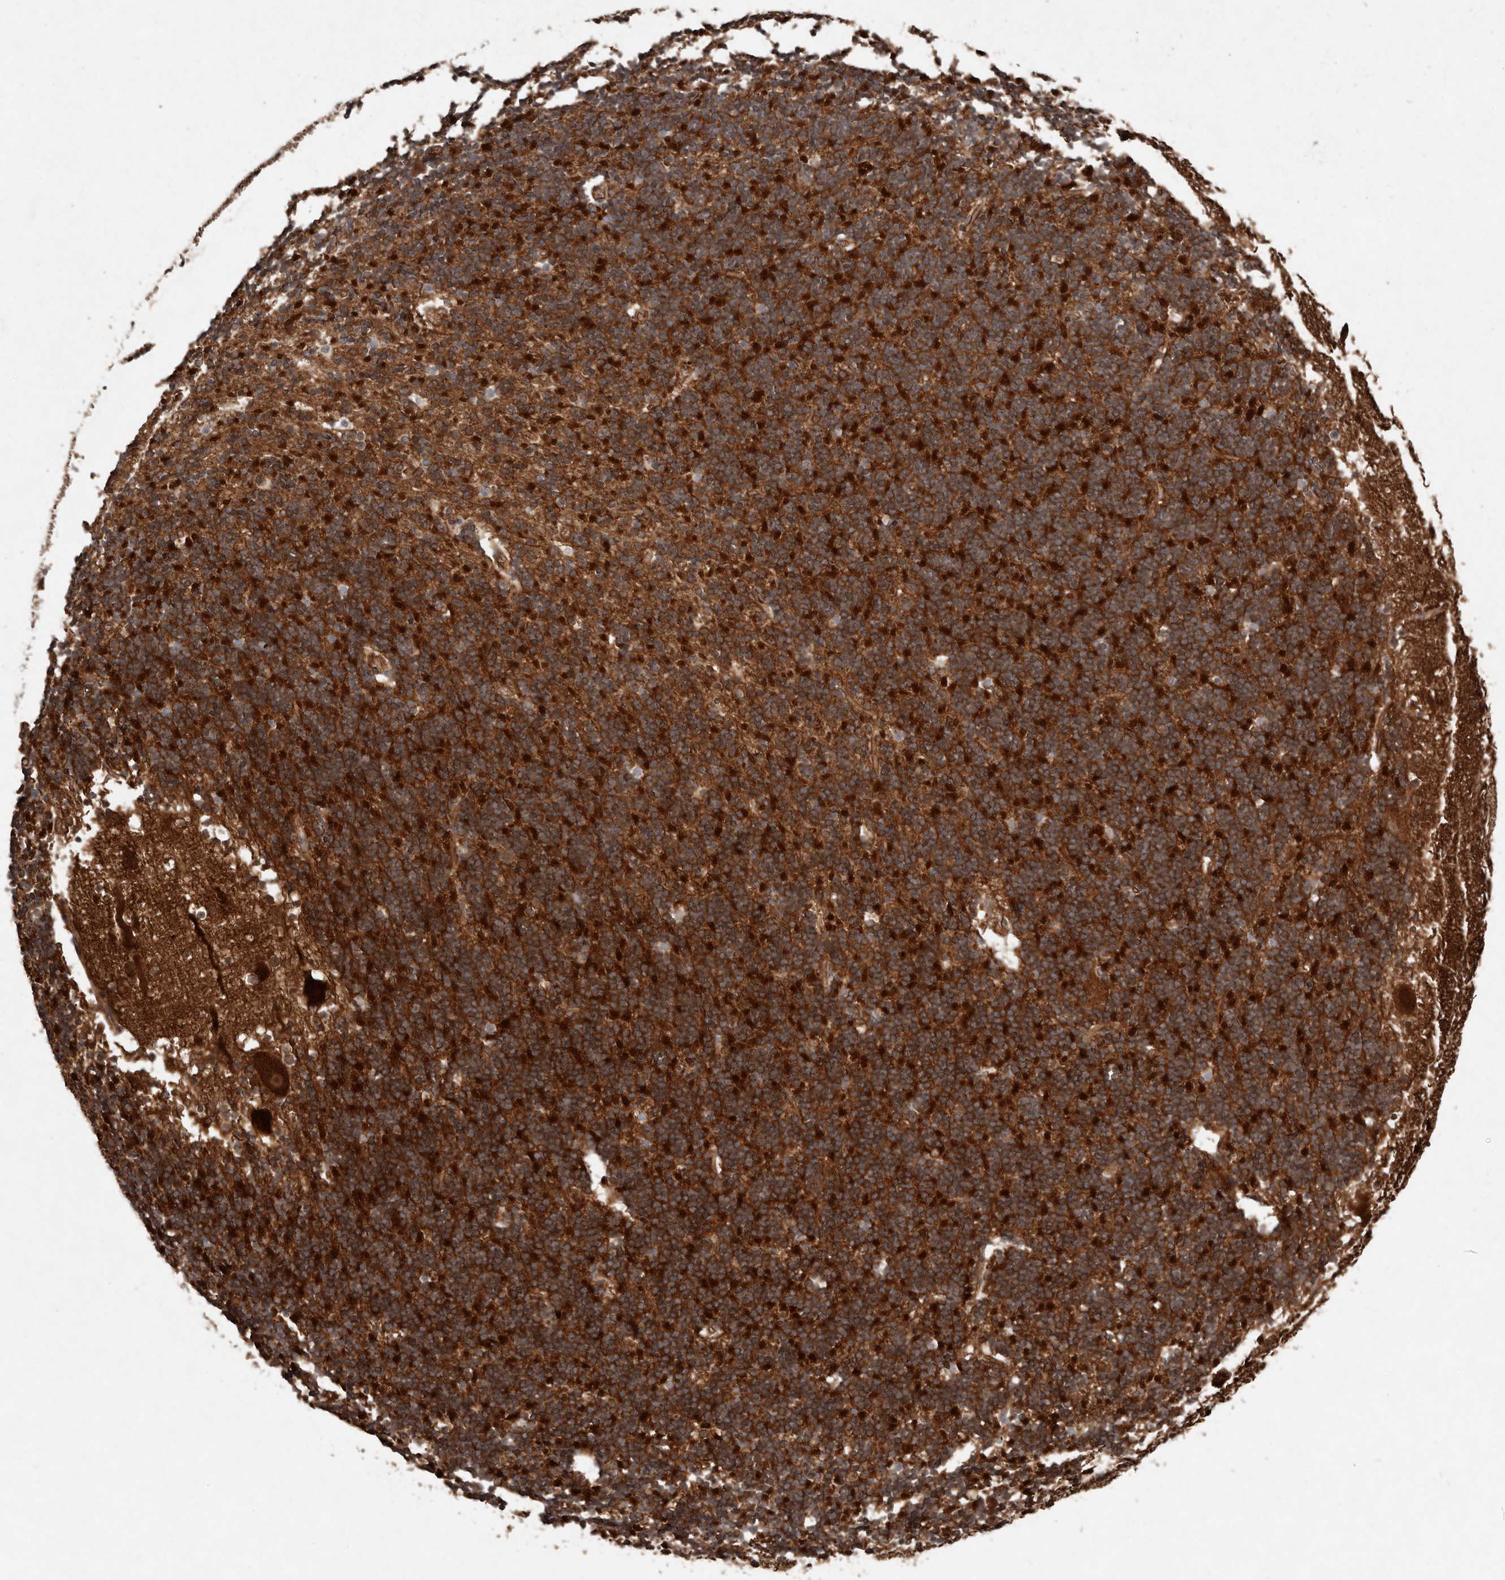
{"staining": {"intensity": "strong", "quantity": "25%-75%", "location": "cytoplasmic/membranous"}, "tissue": "cerebellum", "cell_type": "Cells in granular layer", "image_type": "normal", "snomed": [{"axis": "morphology", "description": "Normal tissue, NOS"}, {"axis": "topography", "description": "Cerebellum"}], "caption": "IHC micrograph of benign cerebellum stained for a protein (brown), which shows high levels of strong cytoplasmic/membranous positivity in approximately 25%-75% of cells in granular layer.", "gene": "DIP2C", "patient": {"sex": "male", "age": 57}}